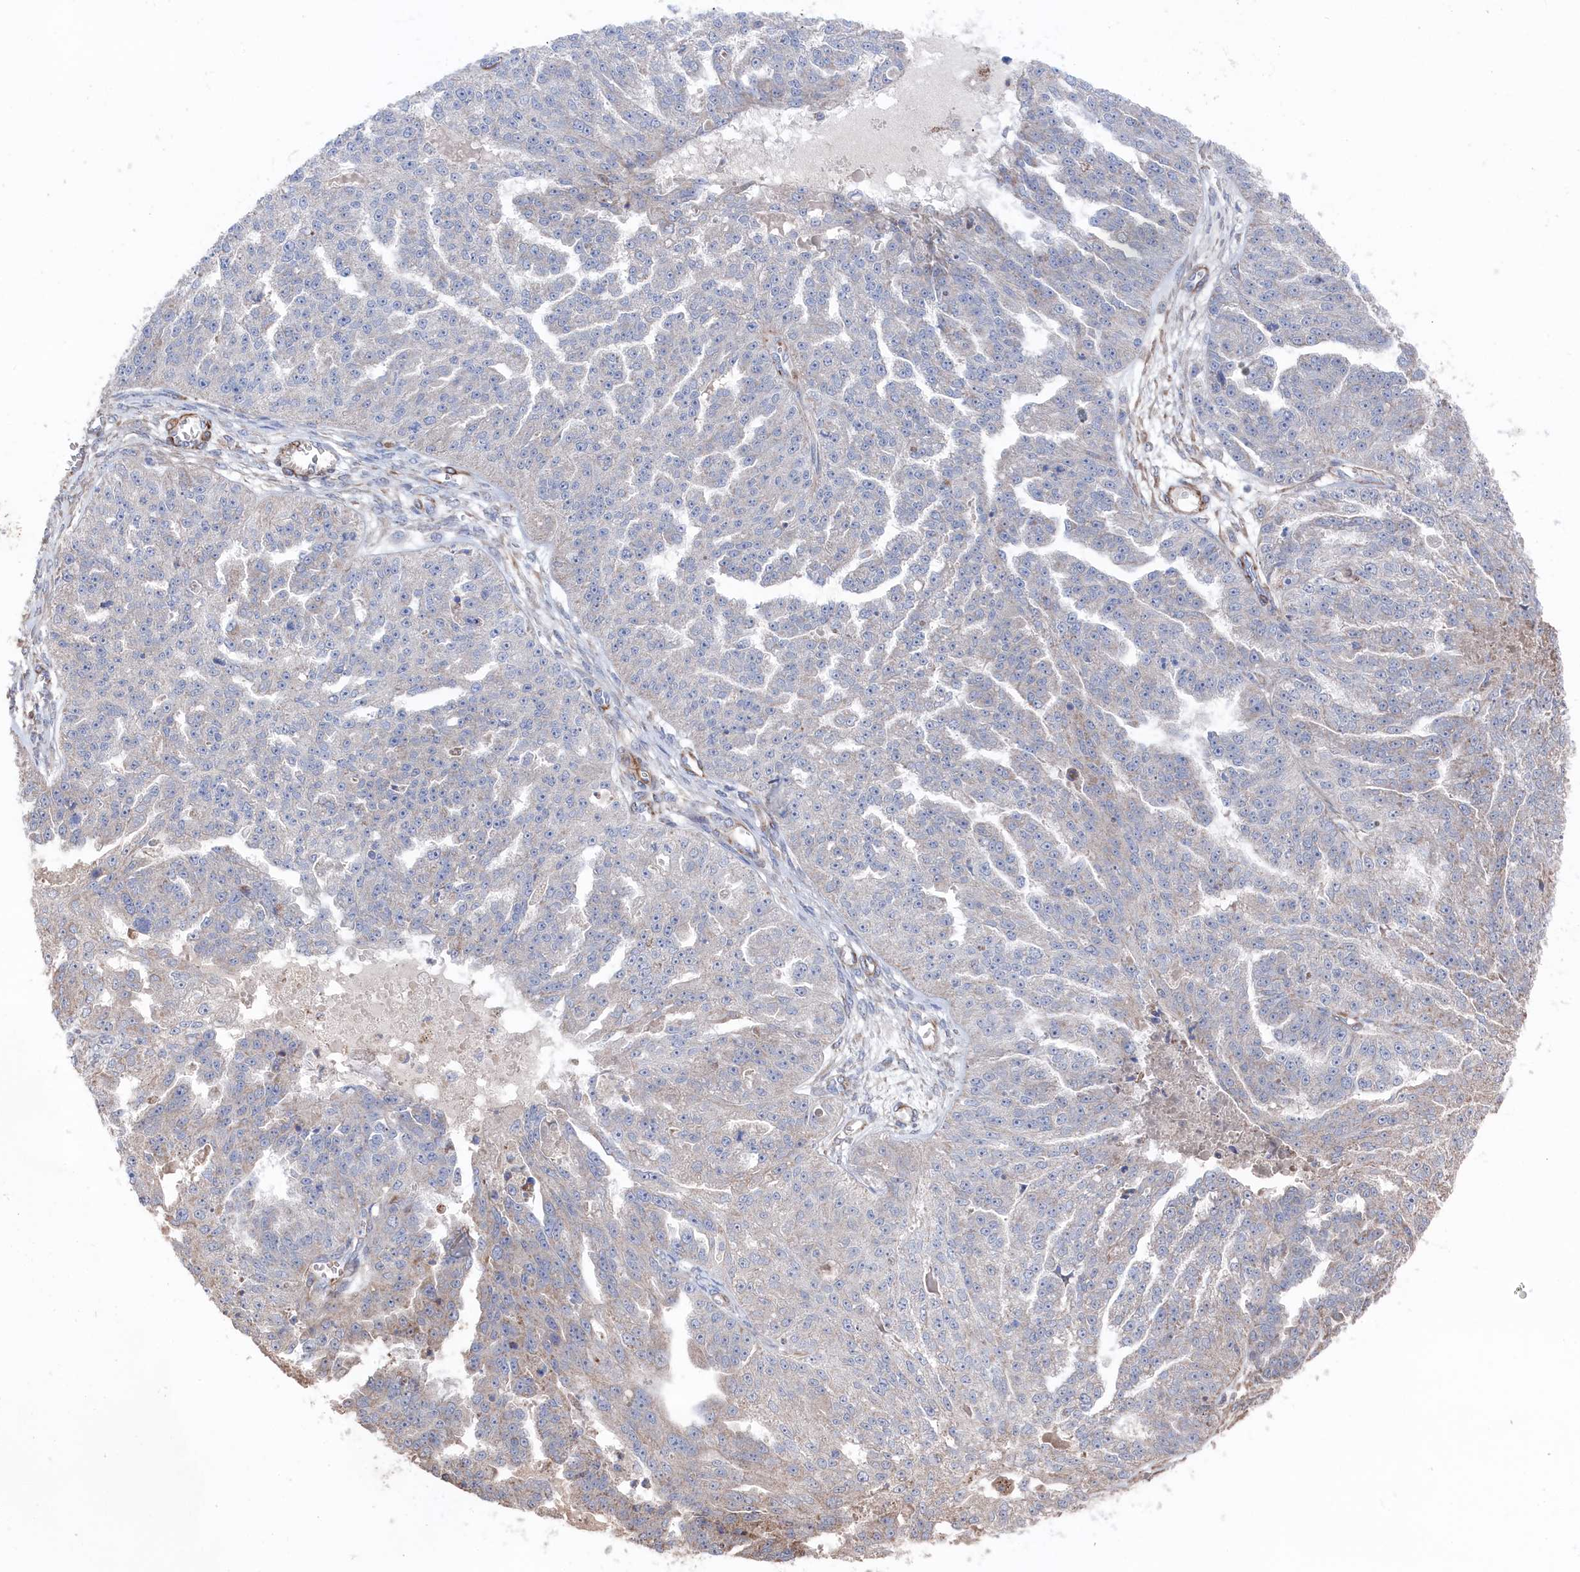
{"staining": {"intensity": "weak", "quantity": "<25%", "location": "cytoplasmic/membranous"}, "tissue": "ovarian cancer", "cell_type": "Tumor cells", "image_type": "cancer", "snomed": [{"axis": "morphology", "description": "Cystadenocarcinoma, serous, NOS"}, {"axis": "topography", "description": "Ovary"}], "caption": "DAB immunohistochemical staining of human ovarian serous cystadenocarcinoma shows no significant expression in tumor cells.", "gene": "FILIP1L", "patient": {"sex": "female", "age": 58}}